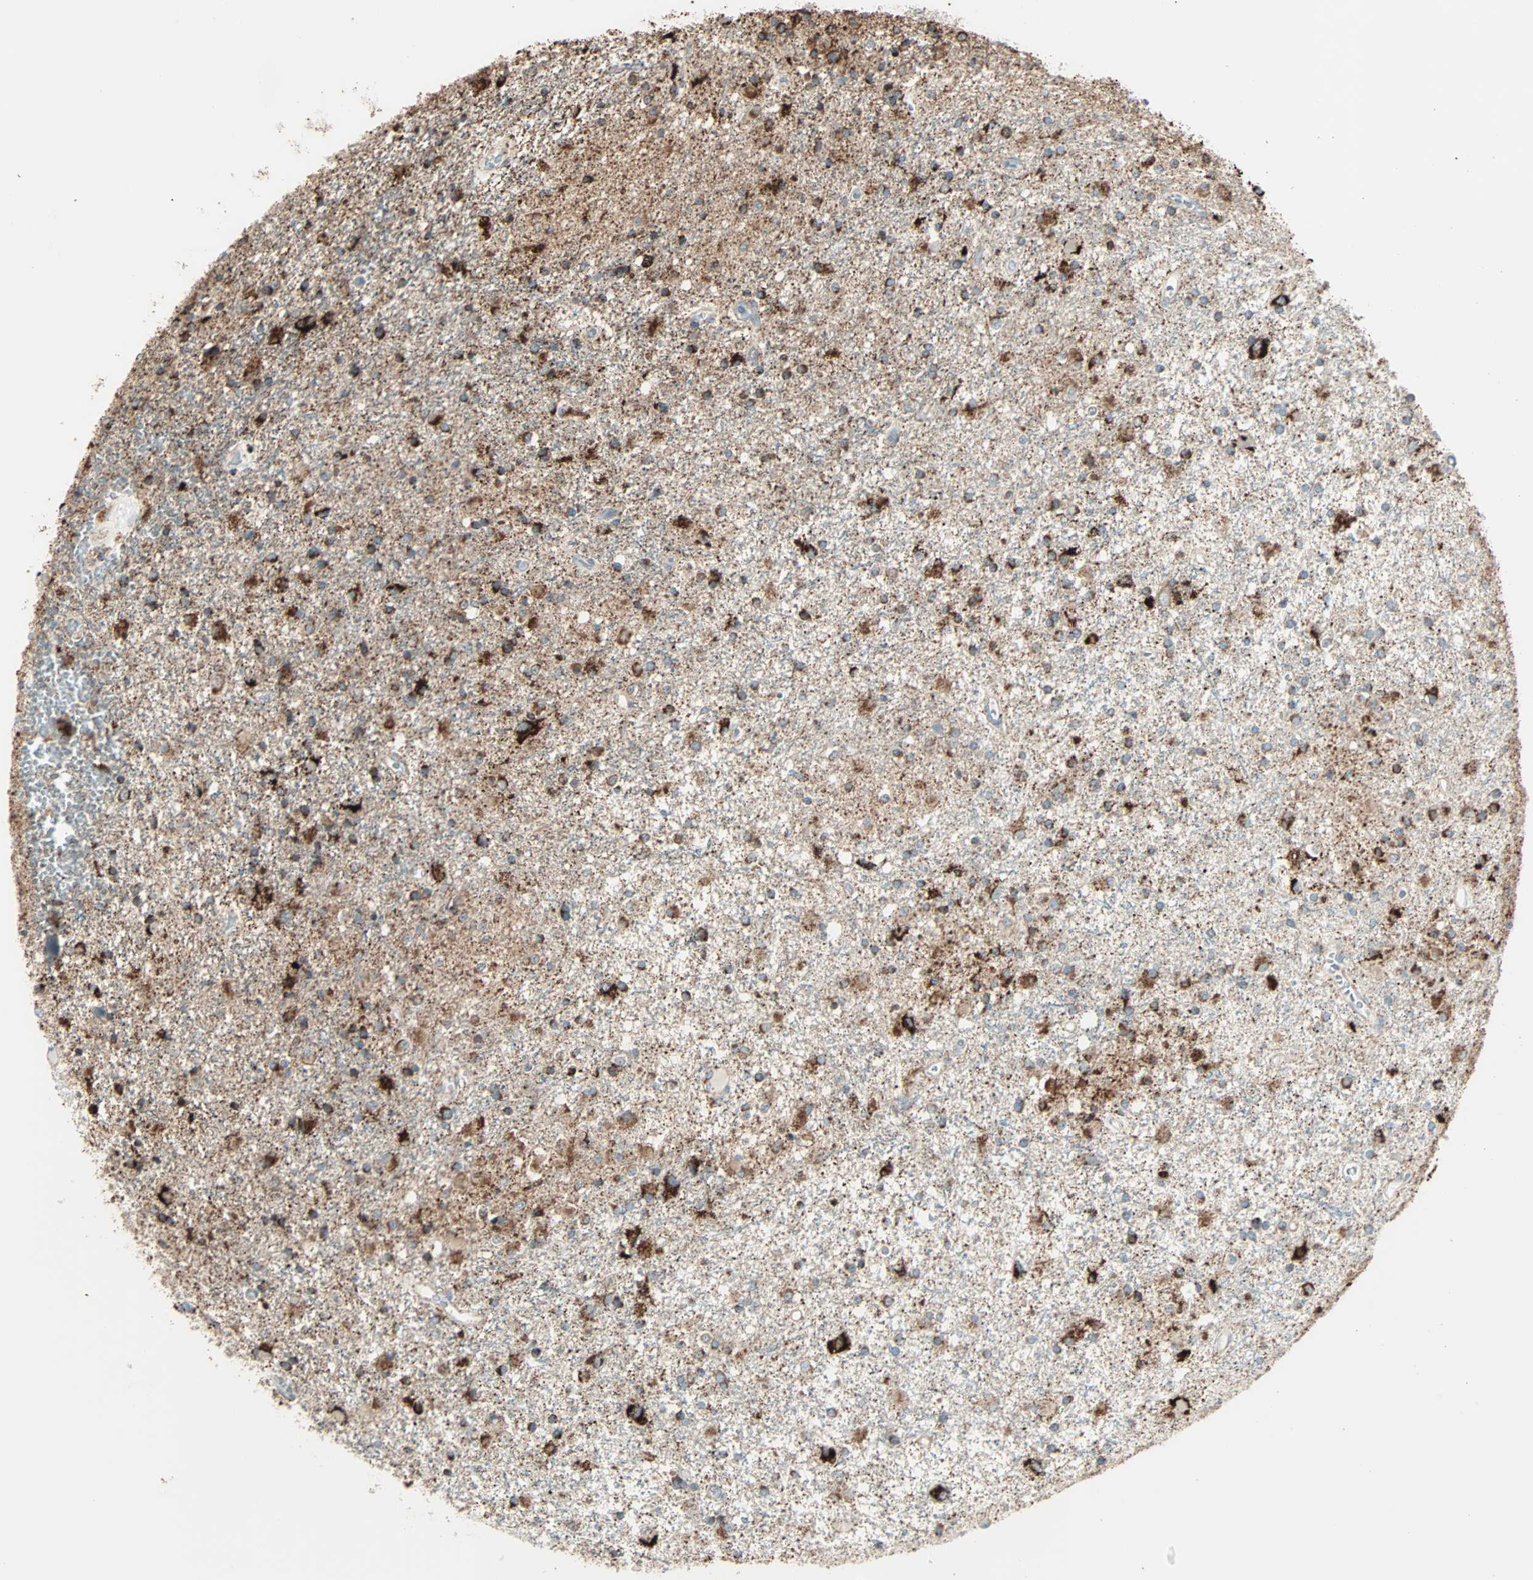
{"staining": {"intensity": "strong", "quantity": ">75%", "location": "cytoplasmic/membranous"}, "tissue": "glioma", "cell_type": "Tumor cells", "image_type": "cancer", "snomed": [{"axis": "morphology", "description": "Glioma, malignant, Low grade"}, {"axis": "topography", "description": "Brain"}], "caption": "This histopathology image displays immunohistochemistry (IHC) staining of human malignant glioma (low-grade), with high strong cytoplasmic/membranous expression in about >75% of tumor cells.", "gene": "IDH2", "patient": {"sex": "male", "age": 58}}